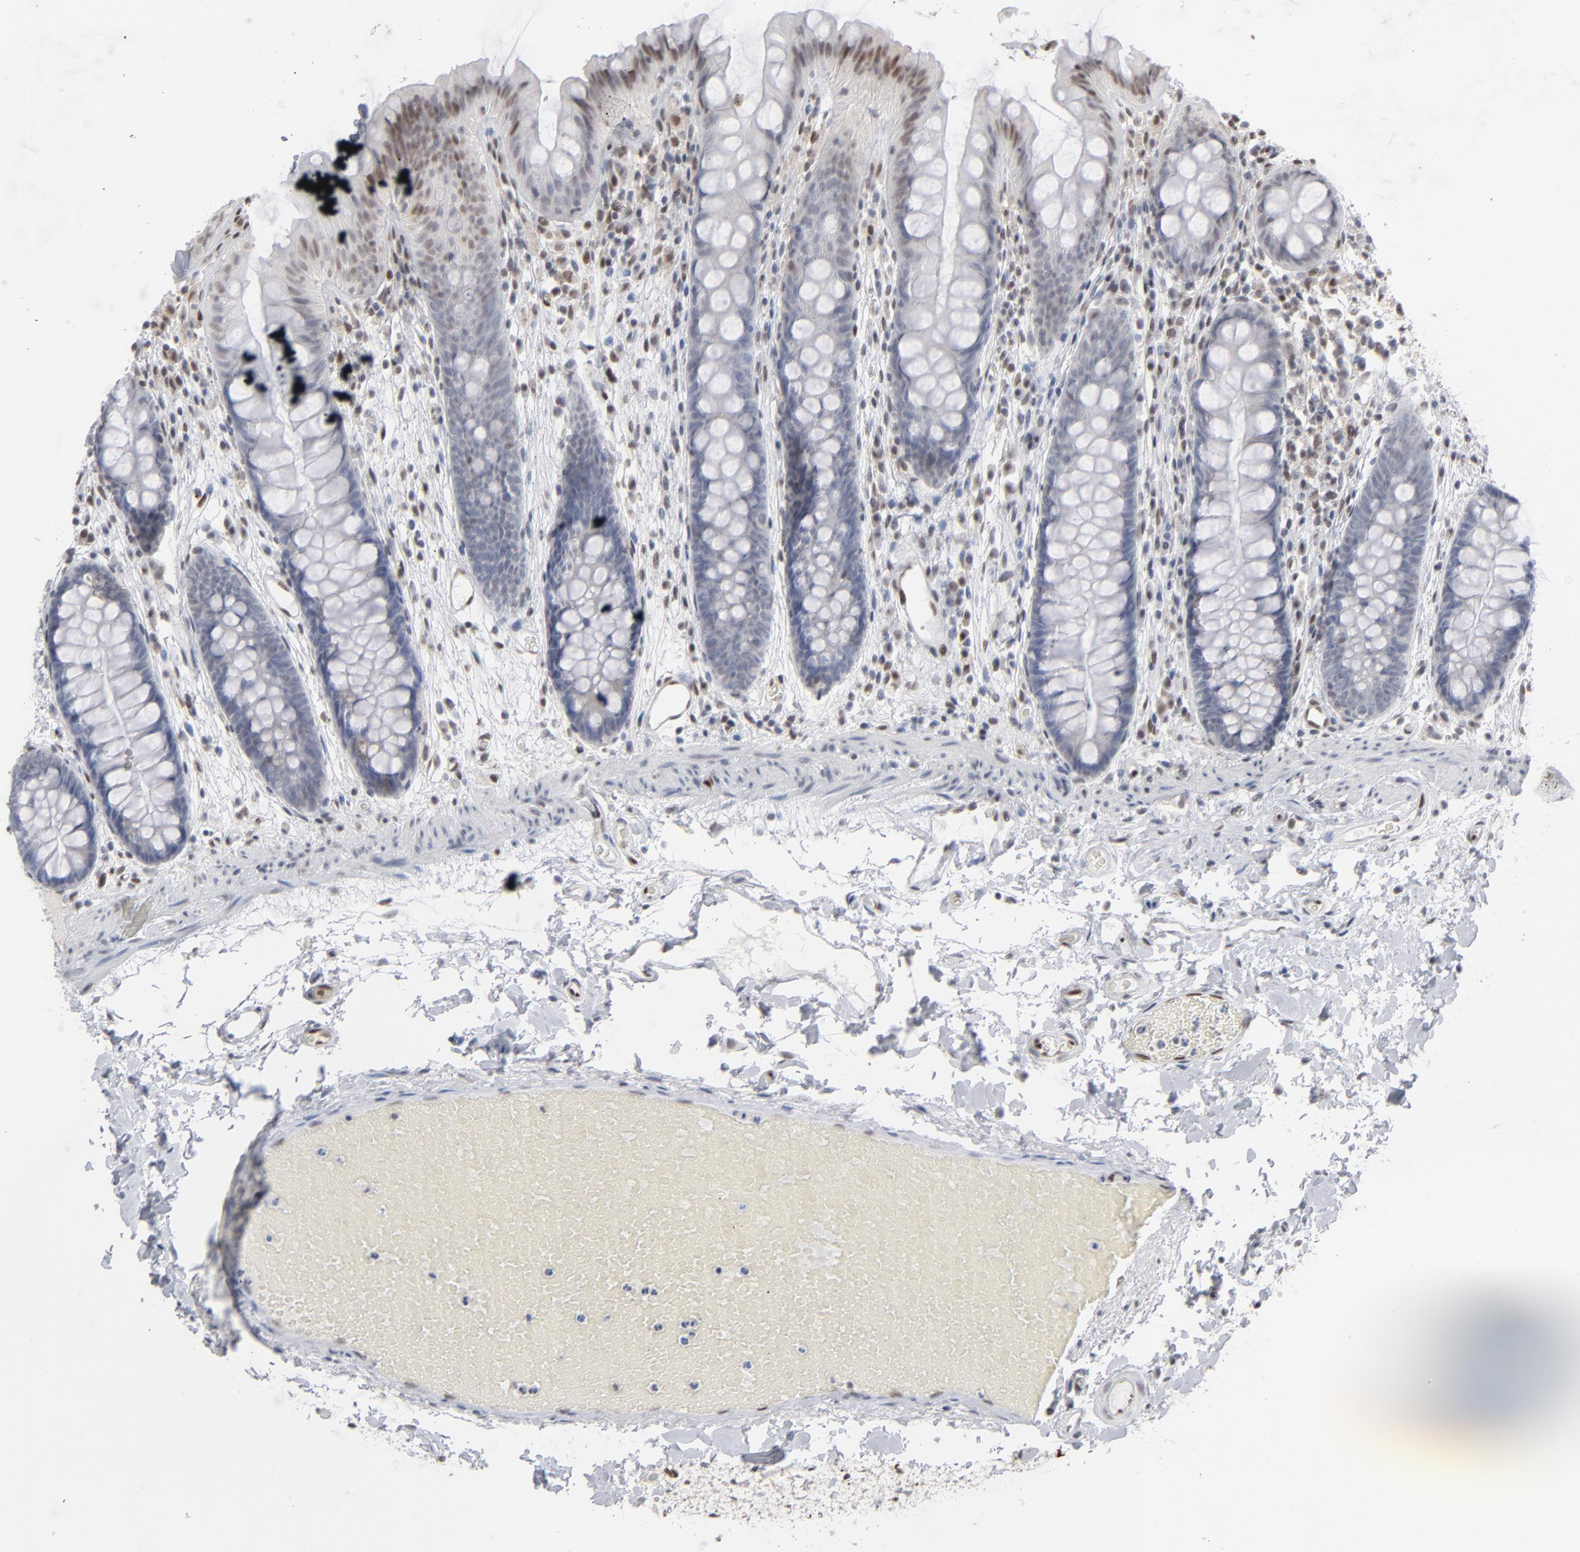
{"staining": {"intensity": "moderate", "quantity": ">75%", "location": "nuclear"}, "tissue": "colon", "cell_type": "Endothelial cells", "image_type": "normal", "snomed": [{"axis": "morphology", "description": "Normal tissue, NOS"}, {"axis": "topography", "description": "Smooth muscle"}, {"axis": "topography", "description": "Colon"}], "caption": "Brown immunohistochemical staining in normal human colon displays moderate nuclear staining in about >75% of endothelial cells.", "gene": "IRF9", "patient": {"sex": "male", "age": 67}}